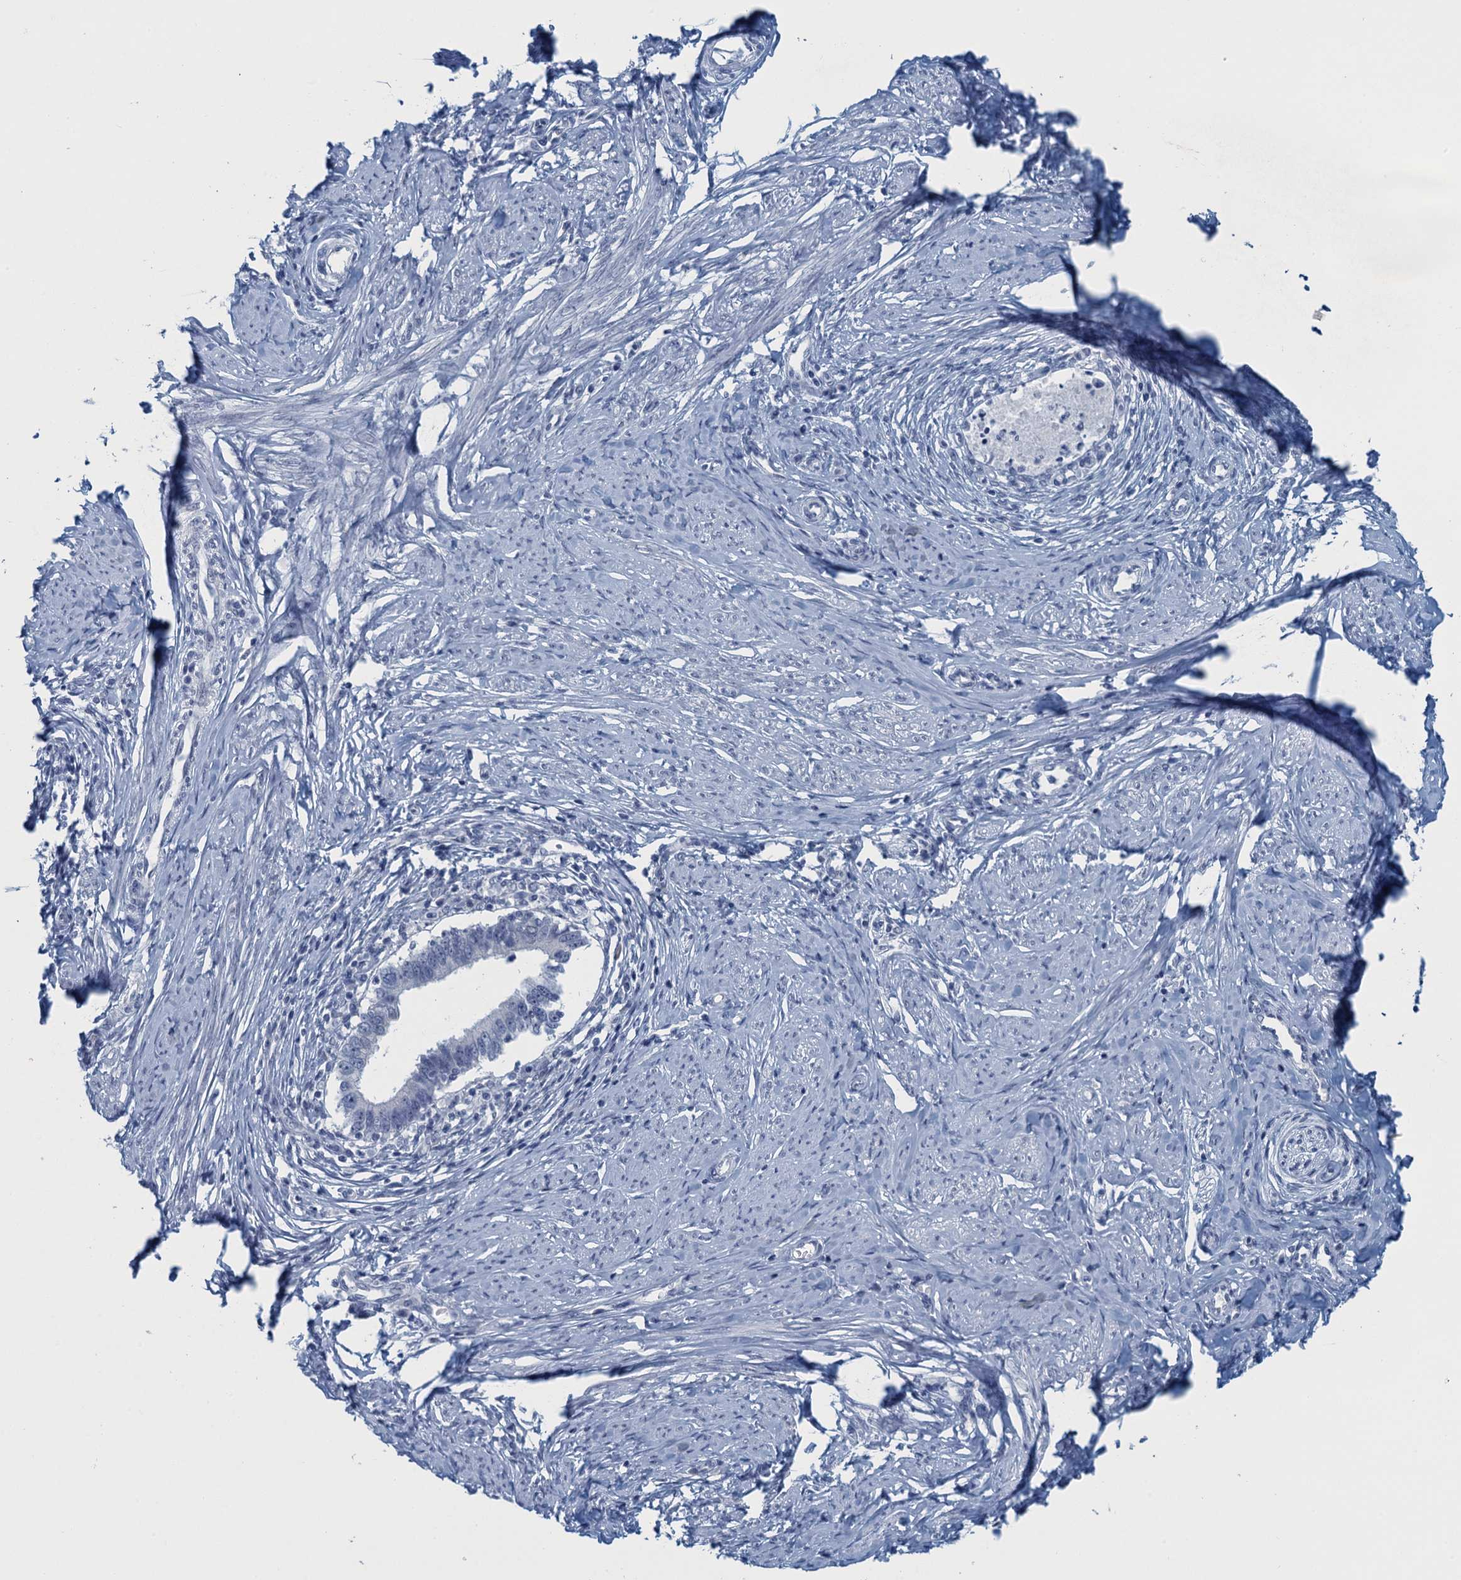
{"staining": {"intensity": "negative", "quantity": "none", "location": "none"}, "tissue": "cervical cancer", "cell_type": "Tumor cells", "image_type": "cancer", "snomed": [{"axis": "morphology", "description": "Adenocarcinoma, NOS"}, {"axis": "topography", "description": "Cervix"}], "caption": "The image displays no significant staining in tumor cells of cervical adenocarcinoma.", "gene": "ENSG00000131152", "patient": {"sex": "female", "age": 36}}